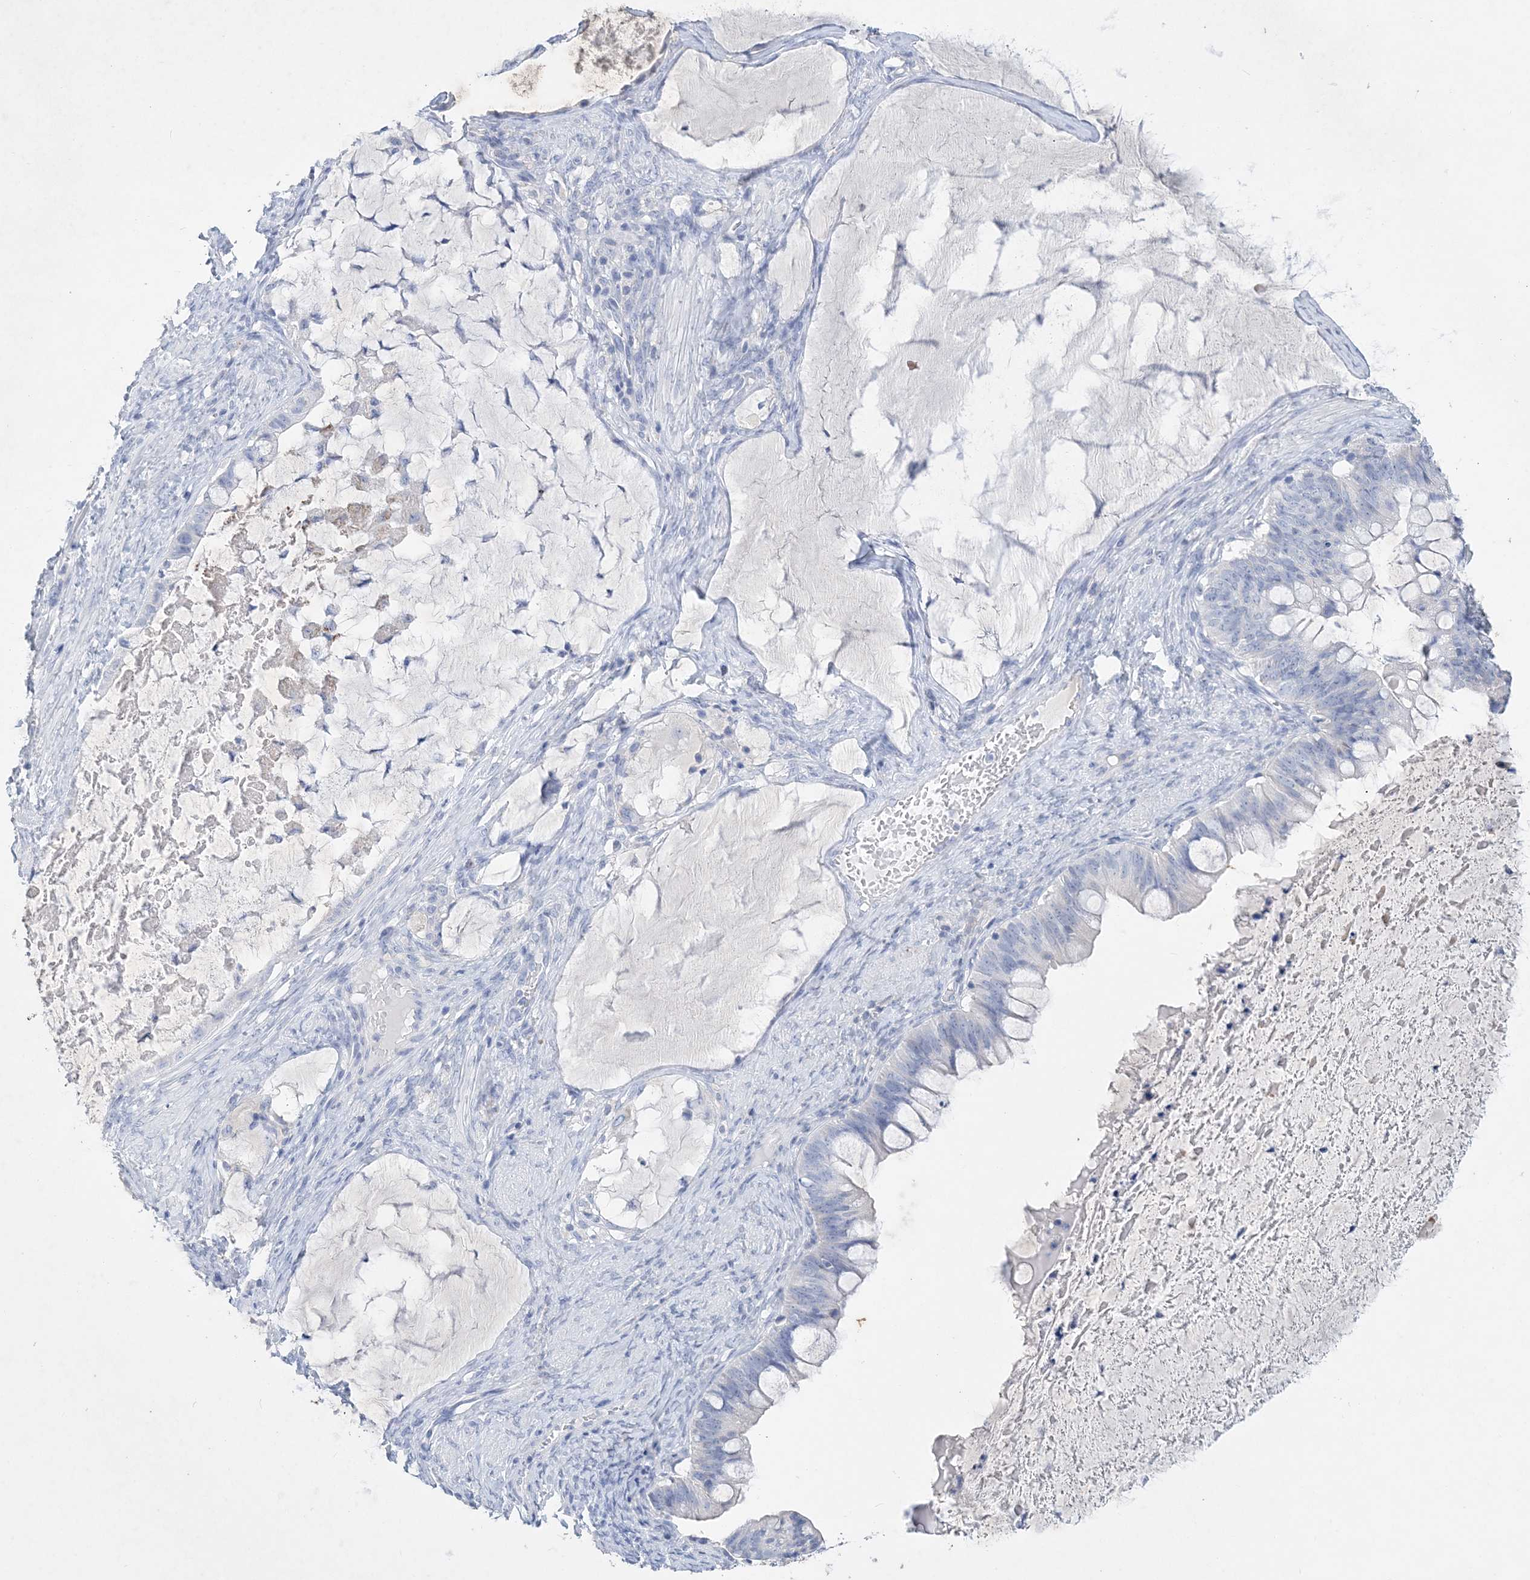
{"staining": {"intensity": "negative", "quantity": "none", "location": "none"}, "tissue": "ovarian cancer", "cell_type": "Tumor cells", "image_type": "cancer", "snomed": [{"axis": "morphology", "description": "Cystadenocarcinoma, mucinous, NOS"}, {"axis": "topography", "description": "Ovary"}], "caption": "High power microscopy image of an immunohistochemistry (IHC) photomicrograph of mucinous cystadenocarcinoma (ovarian), revealing no significant expression in tumor cells.", "gene": "COPS8", "patient": {"sex": "female", "age": 61}}